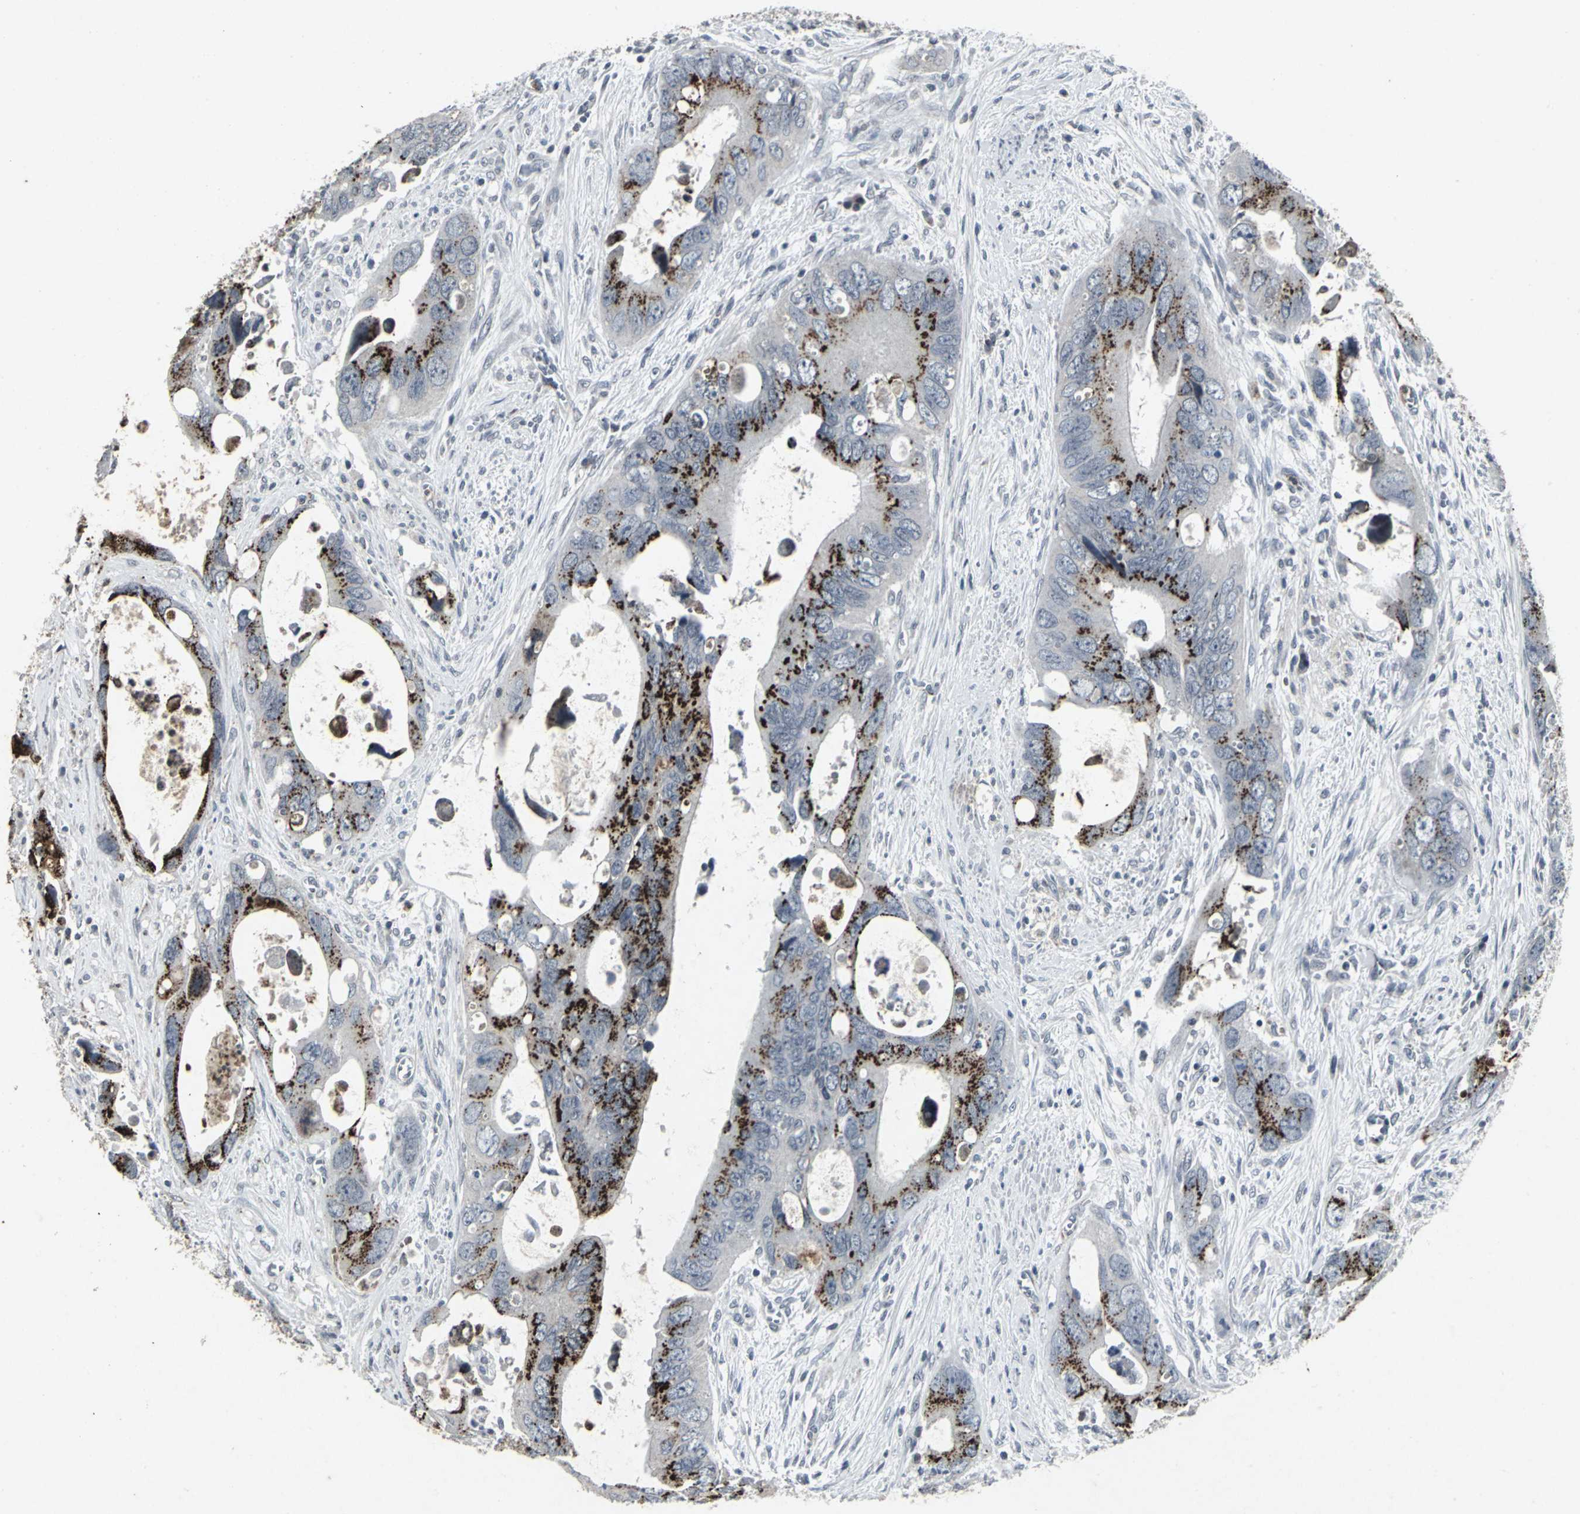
{"staining": {"intensity": "strong", "quantity": "25%-75%", "location": "cytoplasmic/membranous"}, "tissue": "colorectal cancer", "cell_type": "Tumor cells", "image_type": "cancer", "snomed": [{"axis": "morphology", "description": "Adenocarcinoma, NOS"}, {"axis": "topography", "description": "Rectum"}], "caption": "Colorectal cancer (adenocarcinoma) tissue reveals strong cytoplasmic/membranous positivity in approximately 25%-75% of tumor cells, visualized by immunohistochemistry.", "gene": "BMP4", "patient": {"sex": "male", "age": 70}}